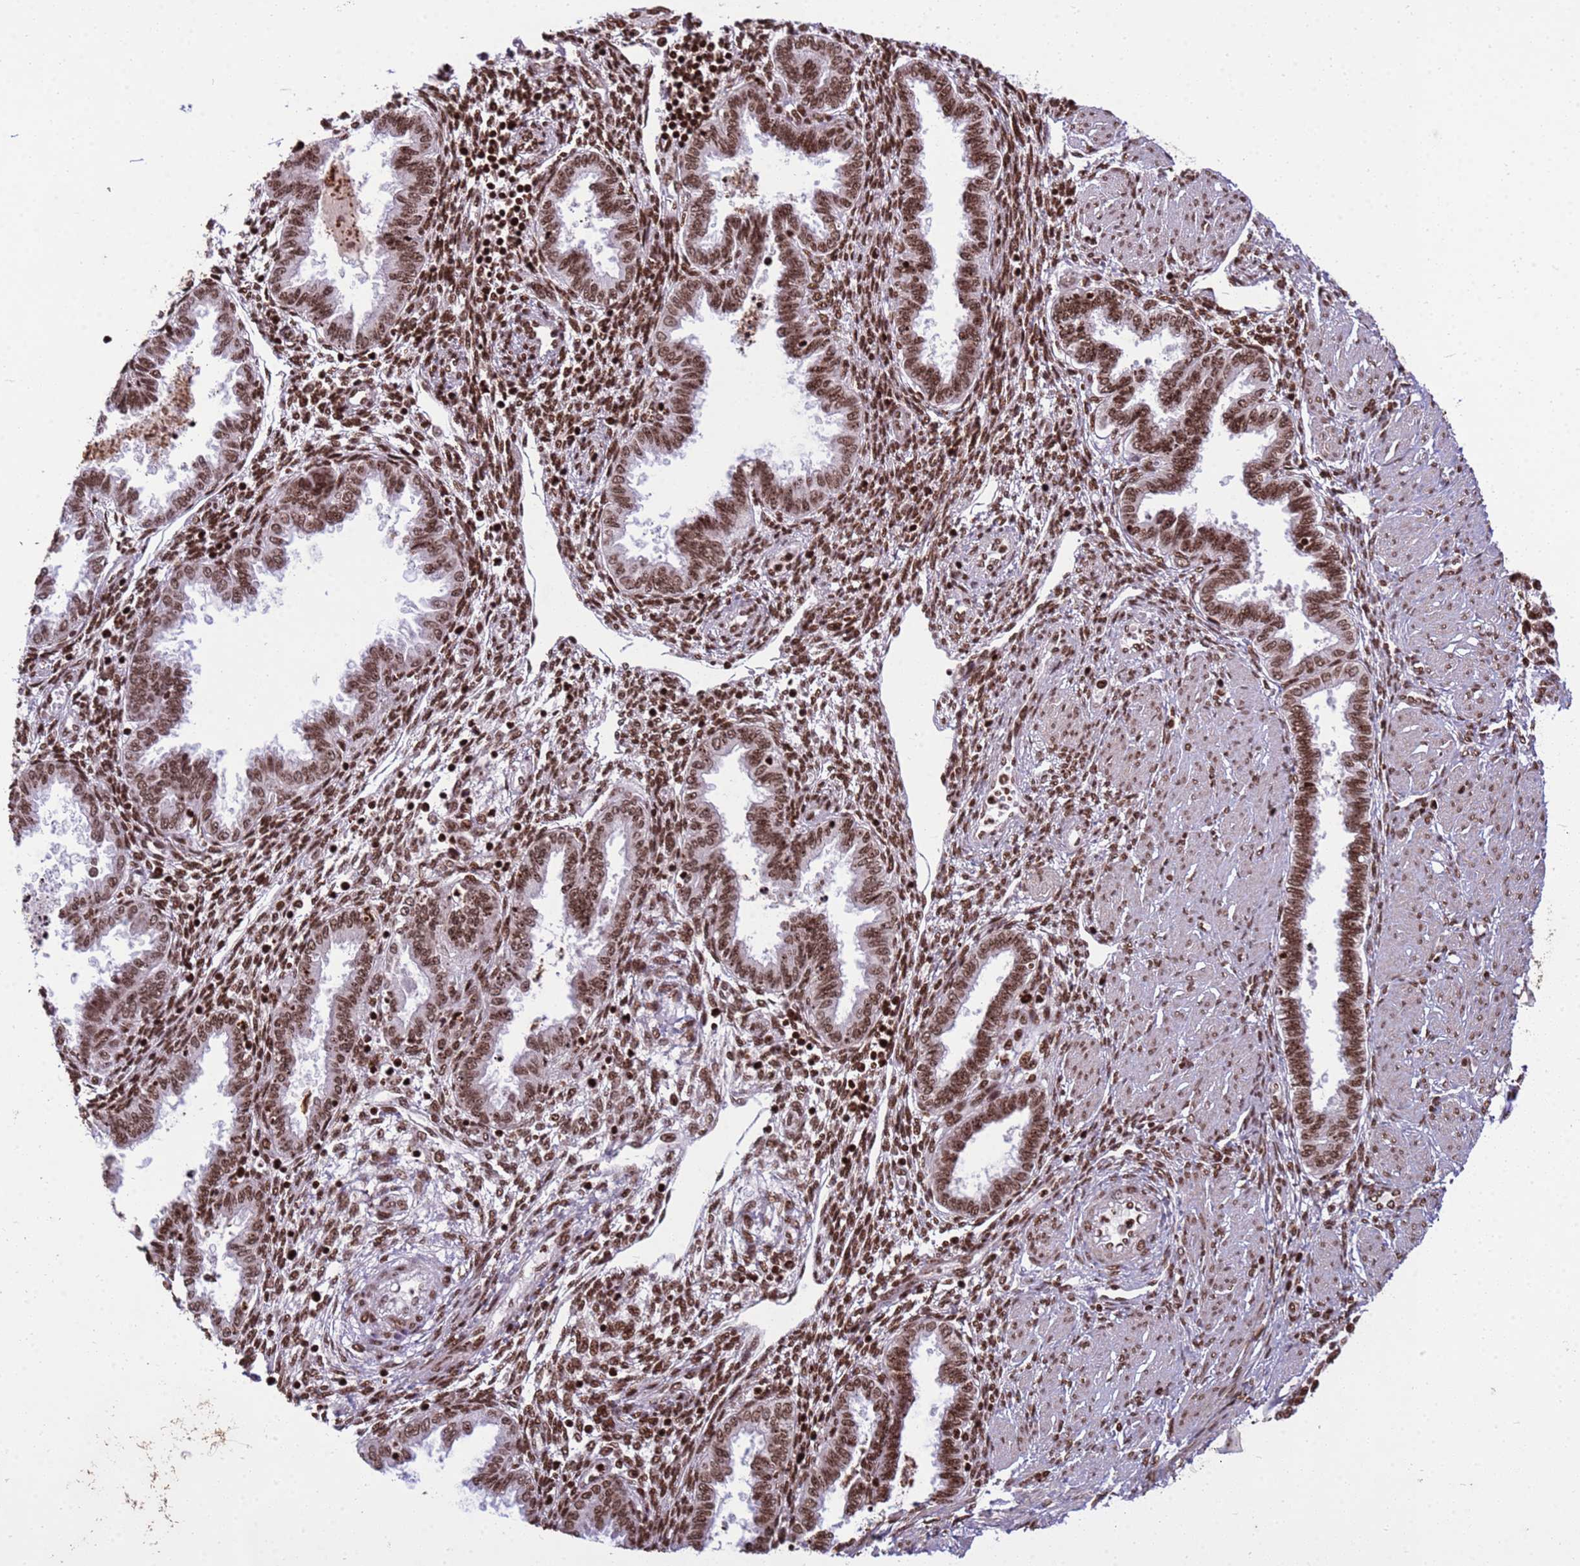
{"staining": {"intensity": "strong", "quantity": ">75%", "location": "nuclear"}, "tissue": "endometrium", "cell_type": "Cells in endometrial stroma", "image_type": "normal", "snomed": [{"axis": "morphology", "description": "Normal tissue, NOS"}, {"axis": "topography", "description": "Endometrium"}], "caption": "Normal endometrium was stained to show a protein in brown. There is high levels of strong nuclear positivity in about >75% of cells in endometrial stroma. Using DAB (brown) and hematoxylin (blue) stains, captured at high magnification using brightfield microscopy.", "gene": "H3", "patient": {"sex": "female", "age": 33}}